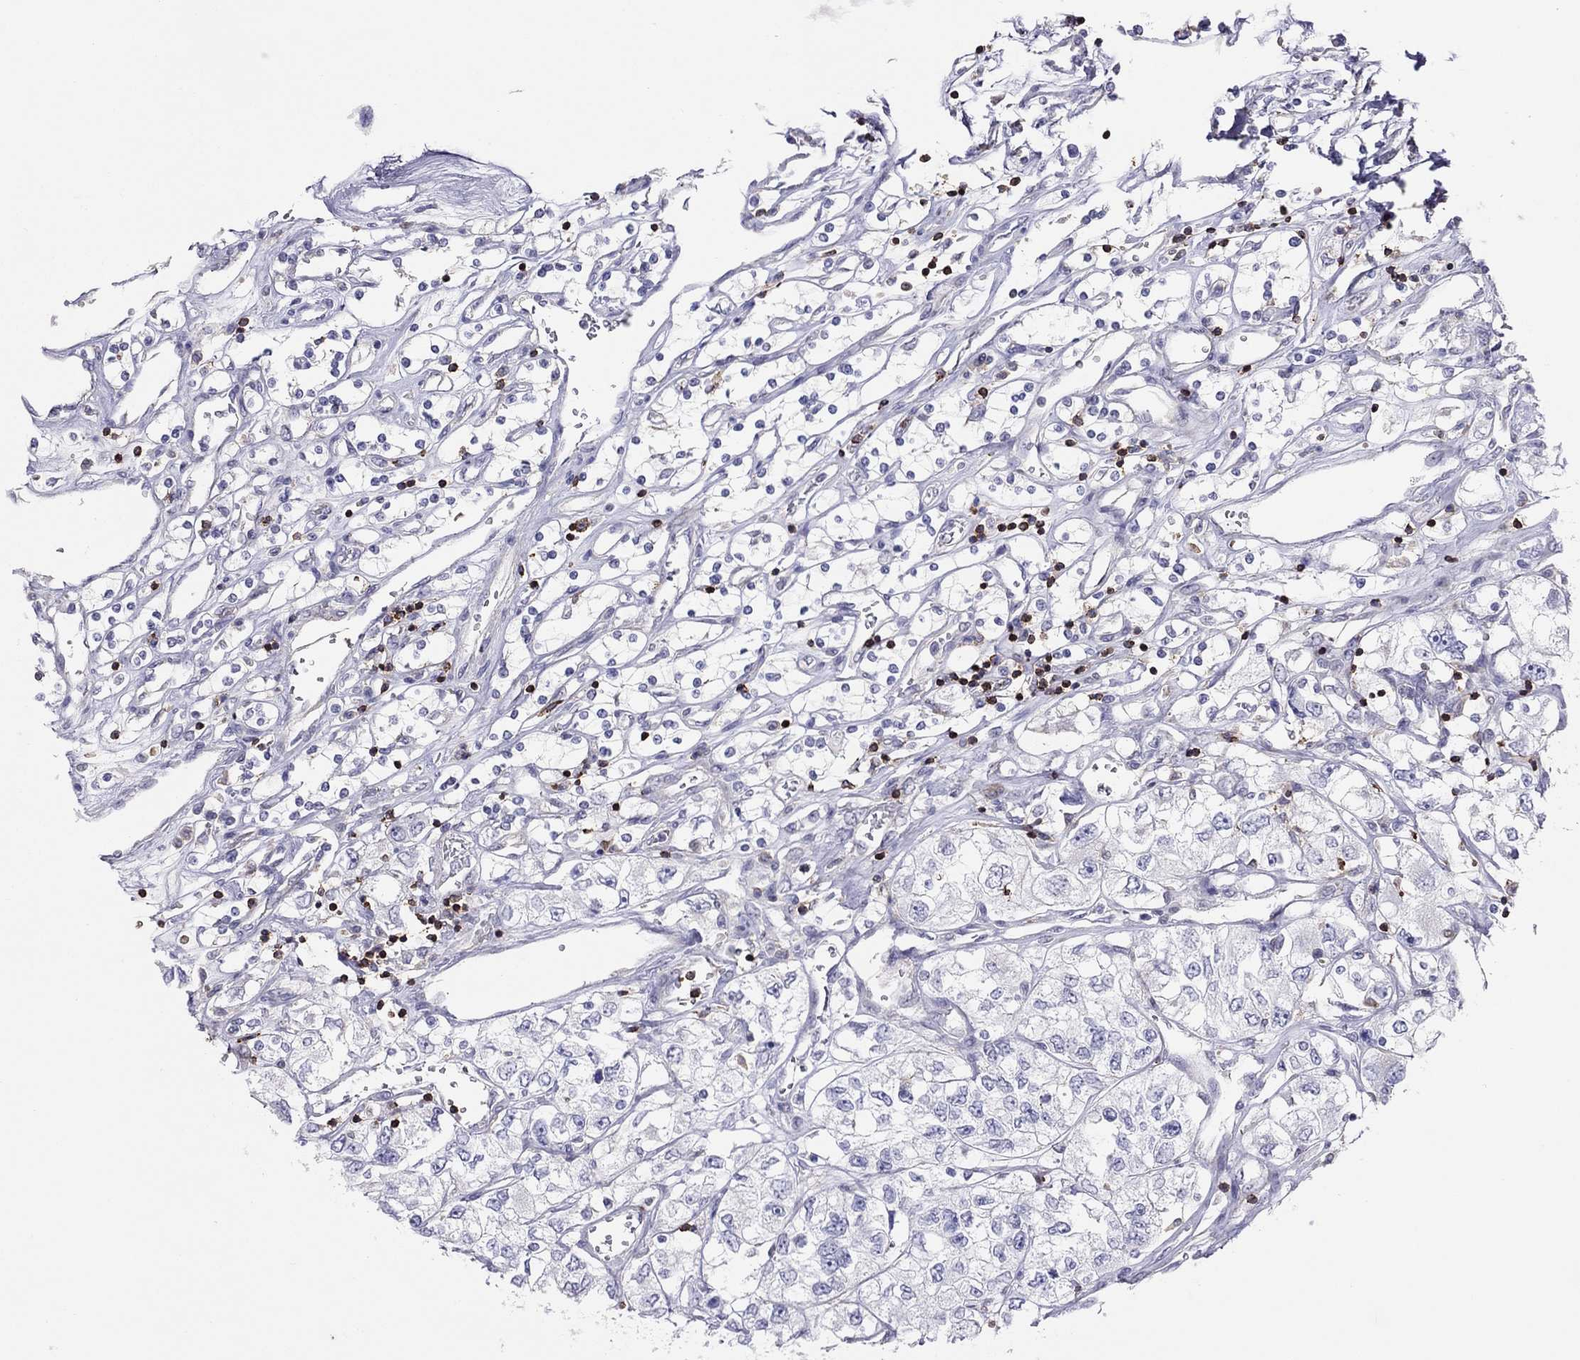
{"staining": {"intensity": "negative", "quantity": "none", "location": "none"}, "tissue": "renal cancer", "cell_type": "Tumor cells", "image_type": "cancer", "snomed": [{"axis": "morphology", "description": "Adenocarcinoma, NOS"}, {"axis": "topography", "description": "Kidney"}], "caption": "Immunohistochemical staining of renal cancer (adenocarcinoma) demonstrates no significant positivity in tumor cells.", "gene": "MND1", "patient": {"sex": "female", "age": 59}}